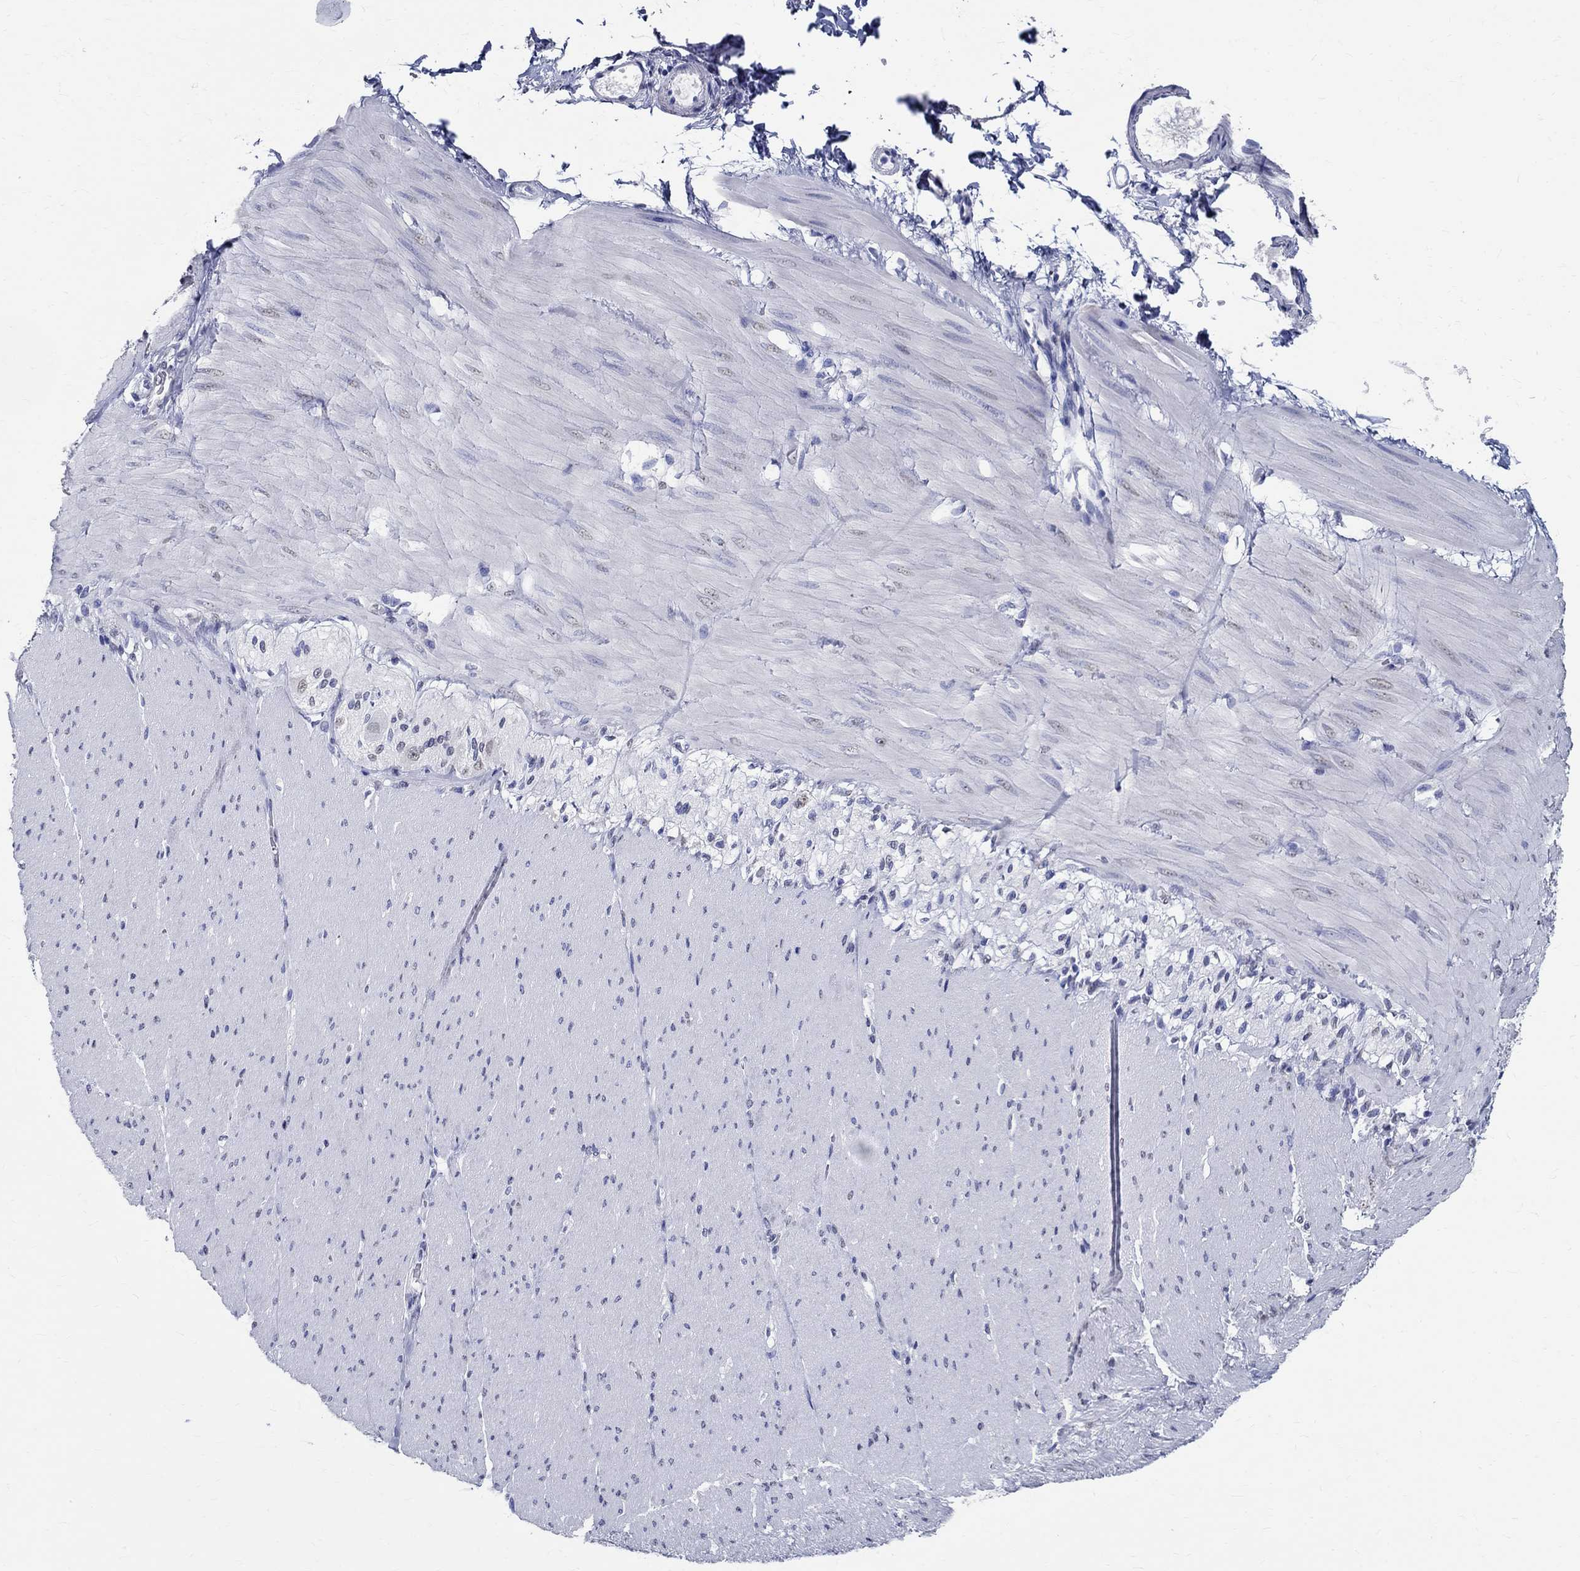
{"staining": {"intensity": "negative", "quantity": "none", "location": "none"}, "tissue": "adipose tissue", "cell_type": "Adipocytes", "image_type": "normal", "snomed": [{"axis": "morphology", "description": "Normal tissue, NOS"}, {"axis": "topography", "description": "Smooth muscle"}, {"axis": "topography", "description": "Duodenum"}, {"axis": "topography", "description": "Peripheral nerve tissue"}], "caption": "DAB (3,3'-diaminobenzidine) immunohistochemical staining of unremarkable human adipose tissue displays no significant positivity in adipocytes. (DAB (3,3'-diaminobenzidine) immunohistochemistry (IHC), high magnification).", "gene": "TSPAN16", "patient": {"sex": "female", "age": 61}}